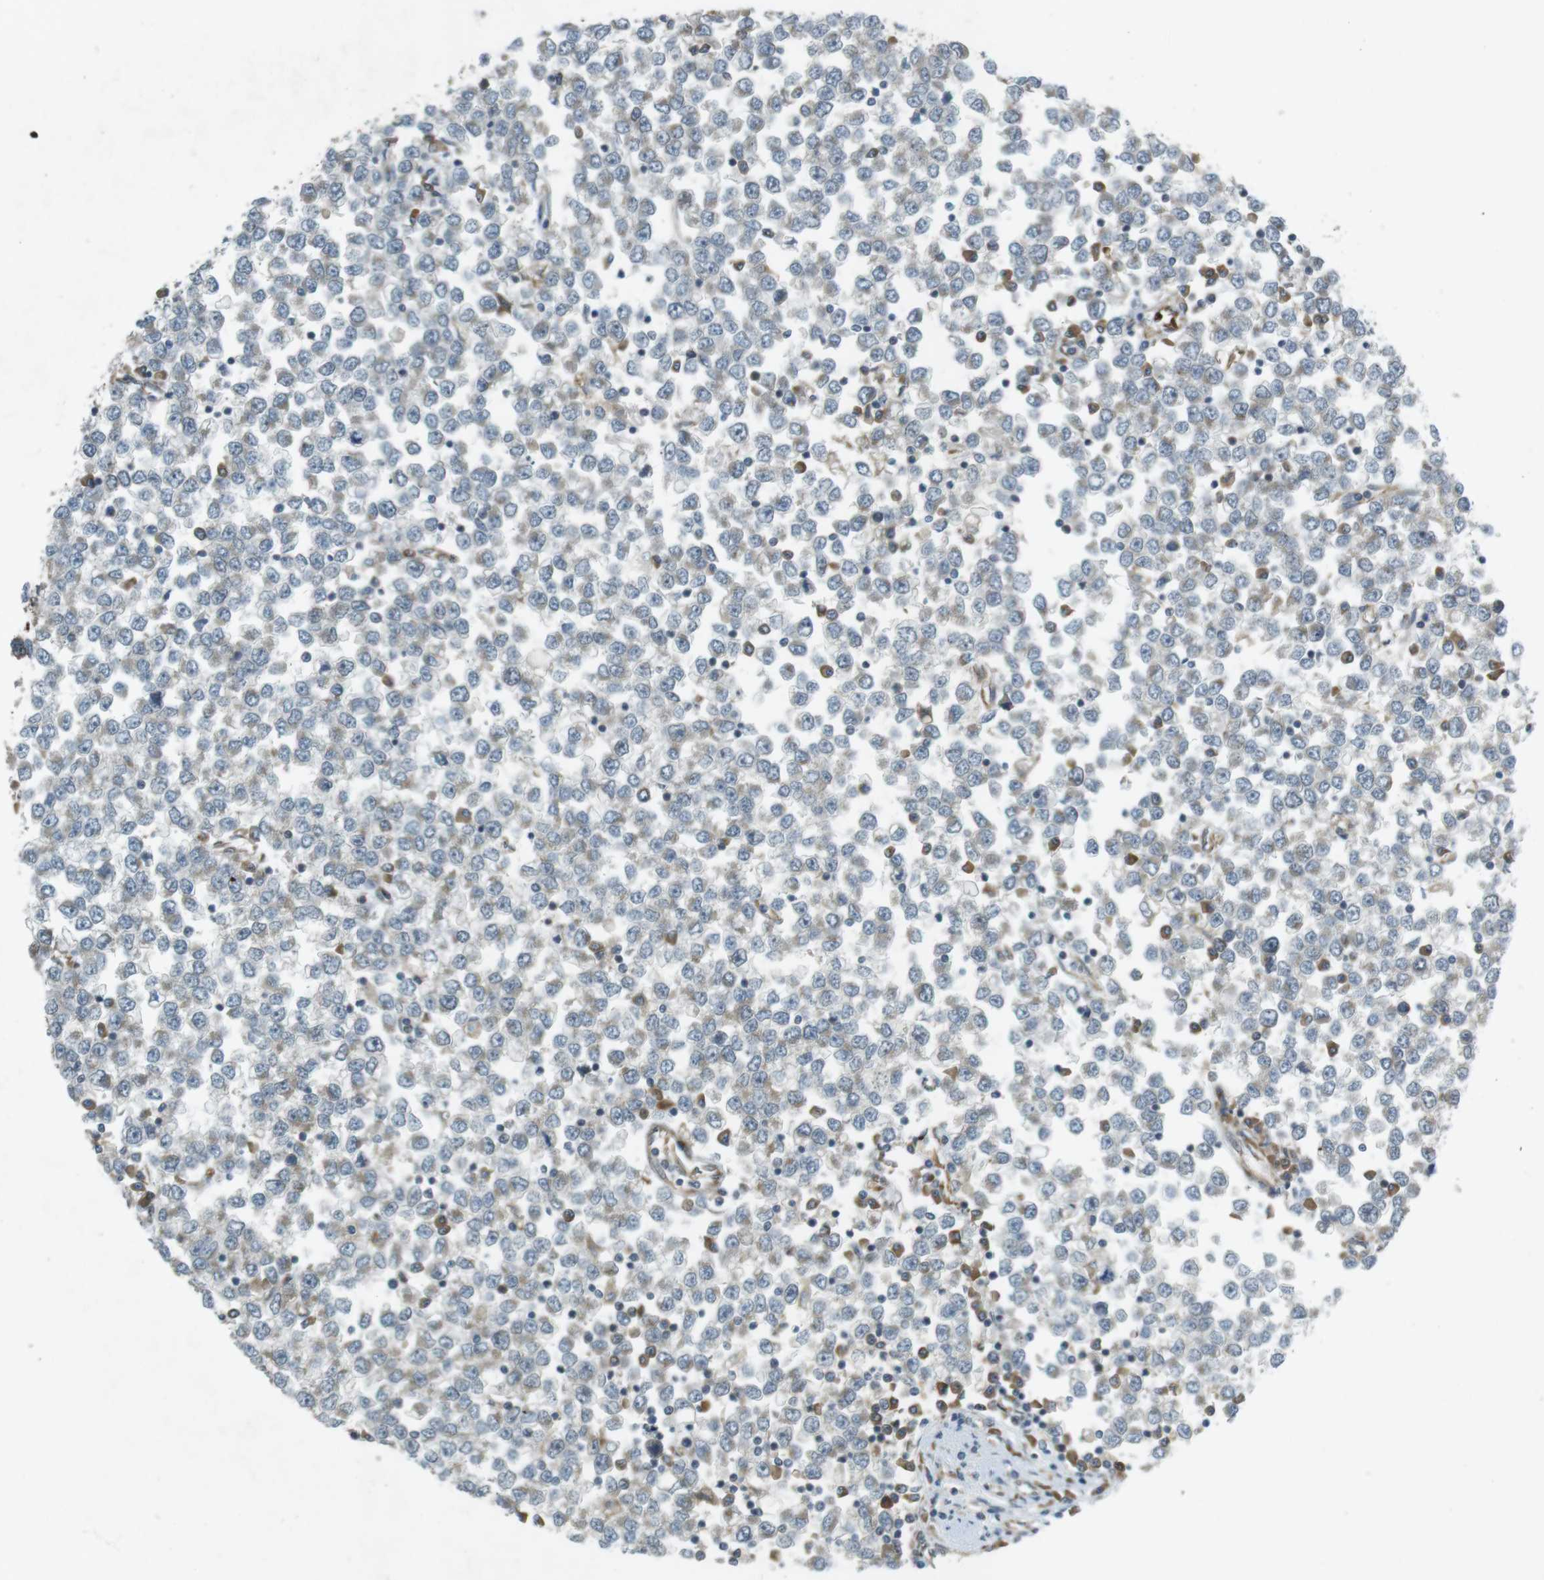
{"staining": {"intensity": "negative", "quantity": "none", "location": "none"}, "tissue": "testis cancer", "cell_type": "Tumor cells", "image_type": "cancer", "snomed": [{"axis": "morphology", "description": "Seminoma, NOS"}, {"axis": "topography", "description": "Testis"}], "caption": "A high-resolution micrograph shows IHC staining of testis seminoma, which shows no significant expression in tumor cells.", "gene": "SLC41A1", "patient": {"sex": "male", "age": 65}}